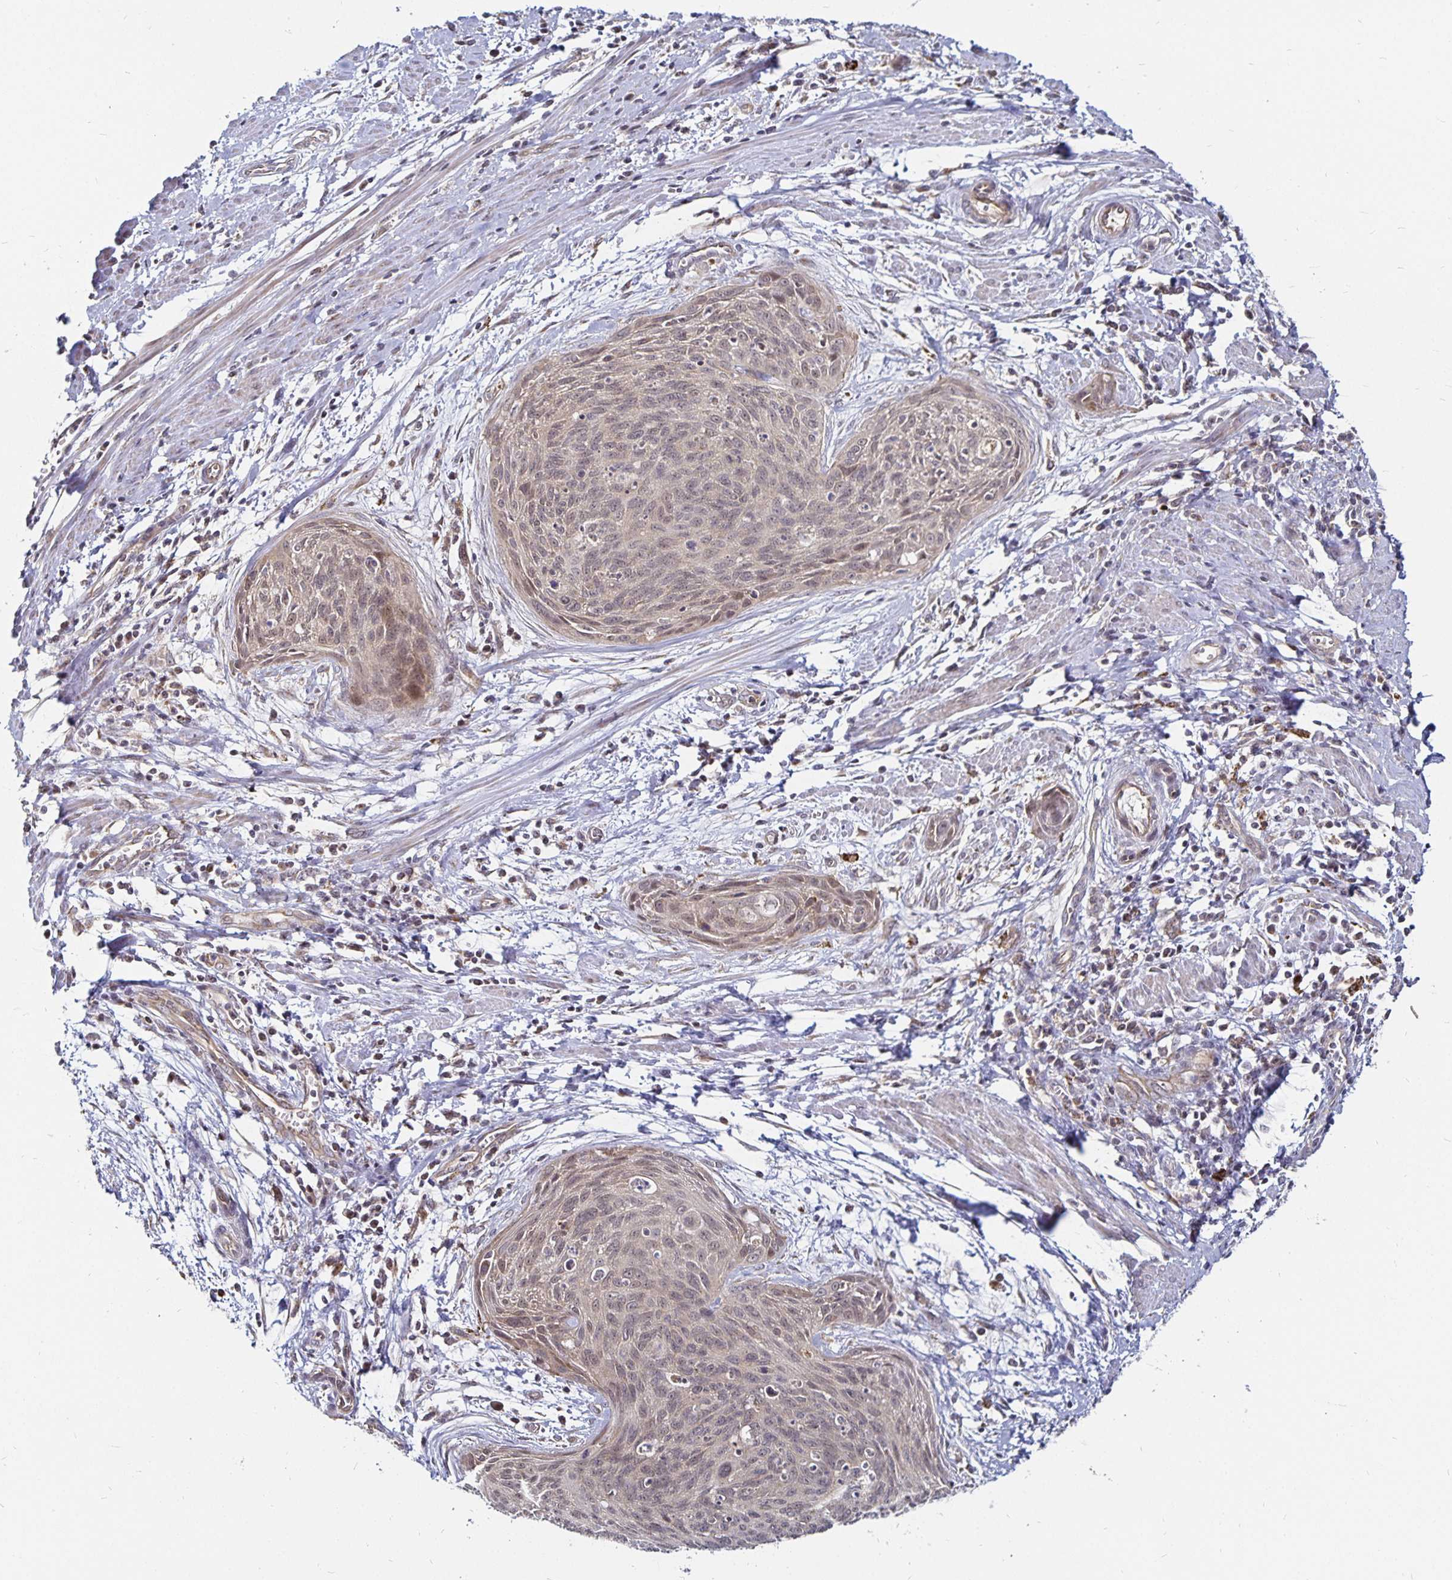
{"staining": {"intensity": "weak", "quantity": "<25%", "location": "nuclear"}, "tissue": "cervical cancer", "cell_type": "Tumor cells", "image_type": "cancer", "snomed": [{"axis": "morphology", "description": "Squamous cell carcinoma, NOS"}, {"axis": "topography", "description": "Cervix"}], "caption": "IHC micrograph of human cervical cancer (squamous cell carcinoma) stained for a protein (brown), which exhibits no expression in tumor cells. Nuclei are stained in blue.", "gene": "CYP27A1", "patient": {"sex": "female", "age": 55}}